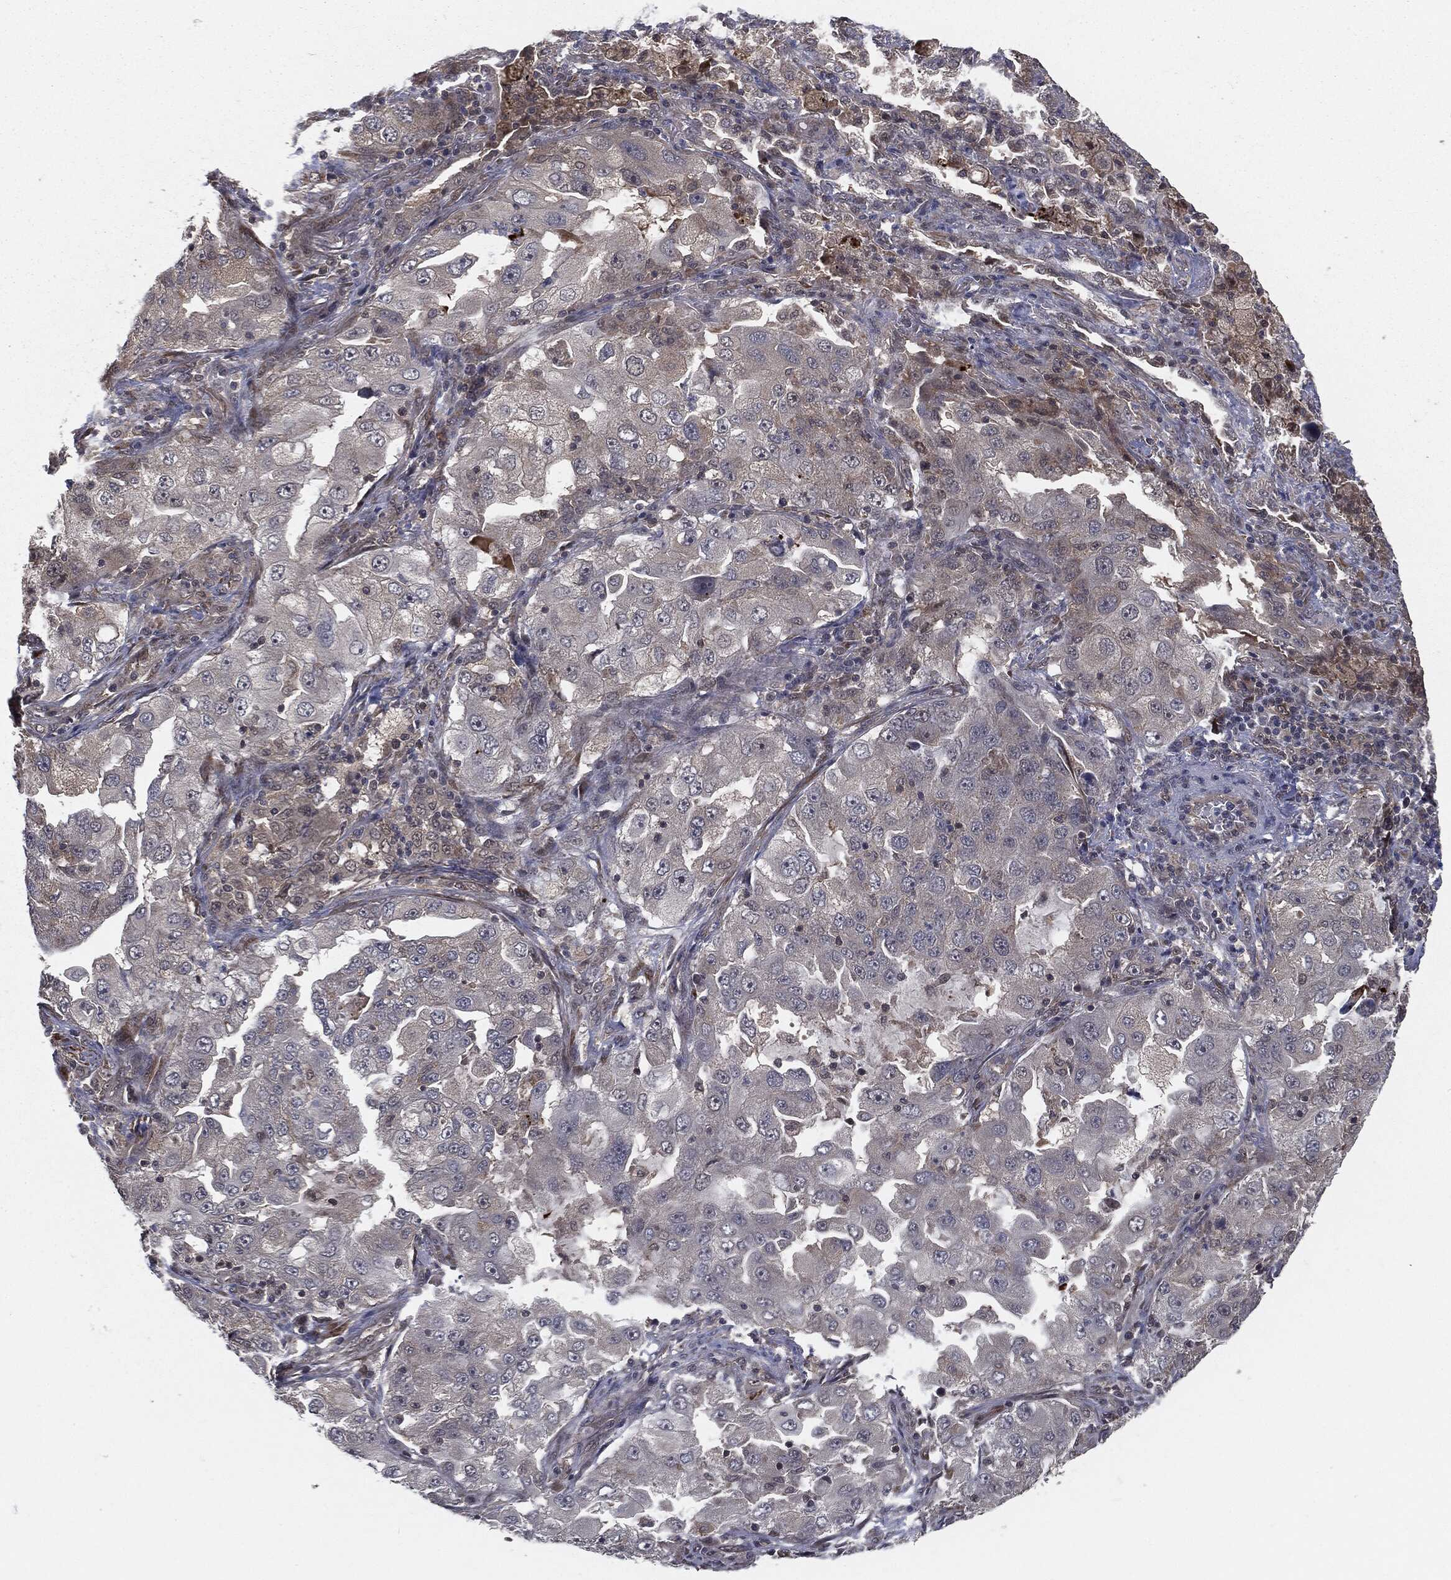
{"staining": {"intensity": "weak", "quantity": "<25%", "location": "cytoplasmic/membranous"}, "tissue": "lung cancer", "cell_type": "Tumor cells", "image_type": "cancer", "snomed": [{"axis": "morphology", "description": "Adenocarcinoma, NOS"}, {"axis": "topography", "description": "Lung"}], "caption": "Photomicrograph shows no protein expression in tumor cells of lung adenocarcinoma tissue.", "gene": "FBXO7", "patient": {"sex": "female", "age": 61}}